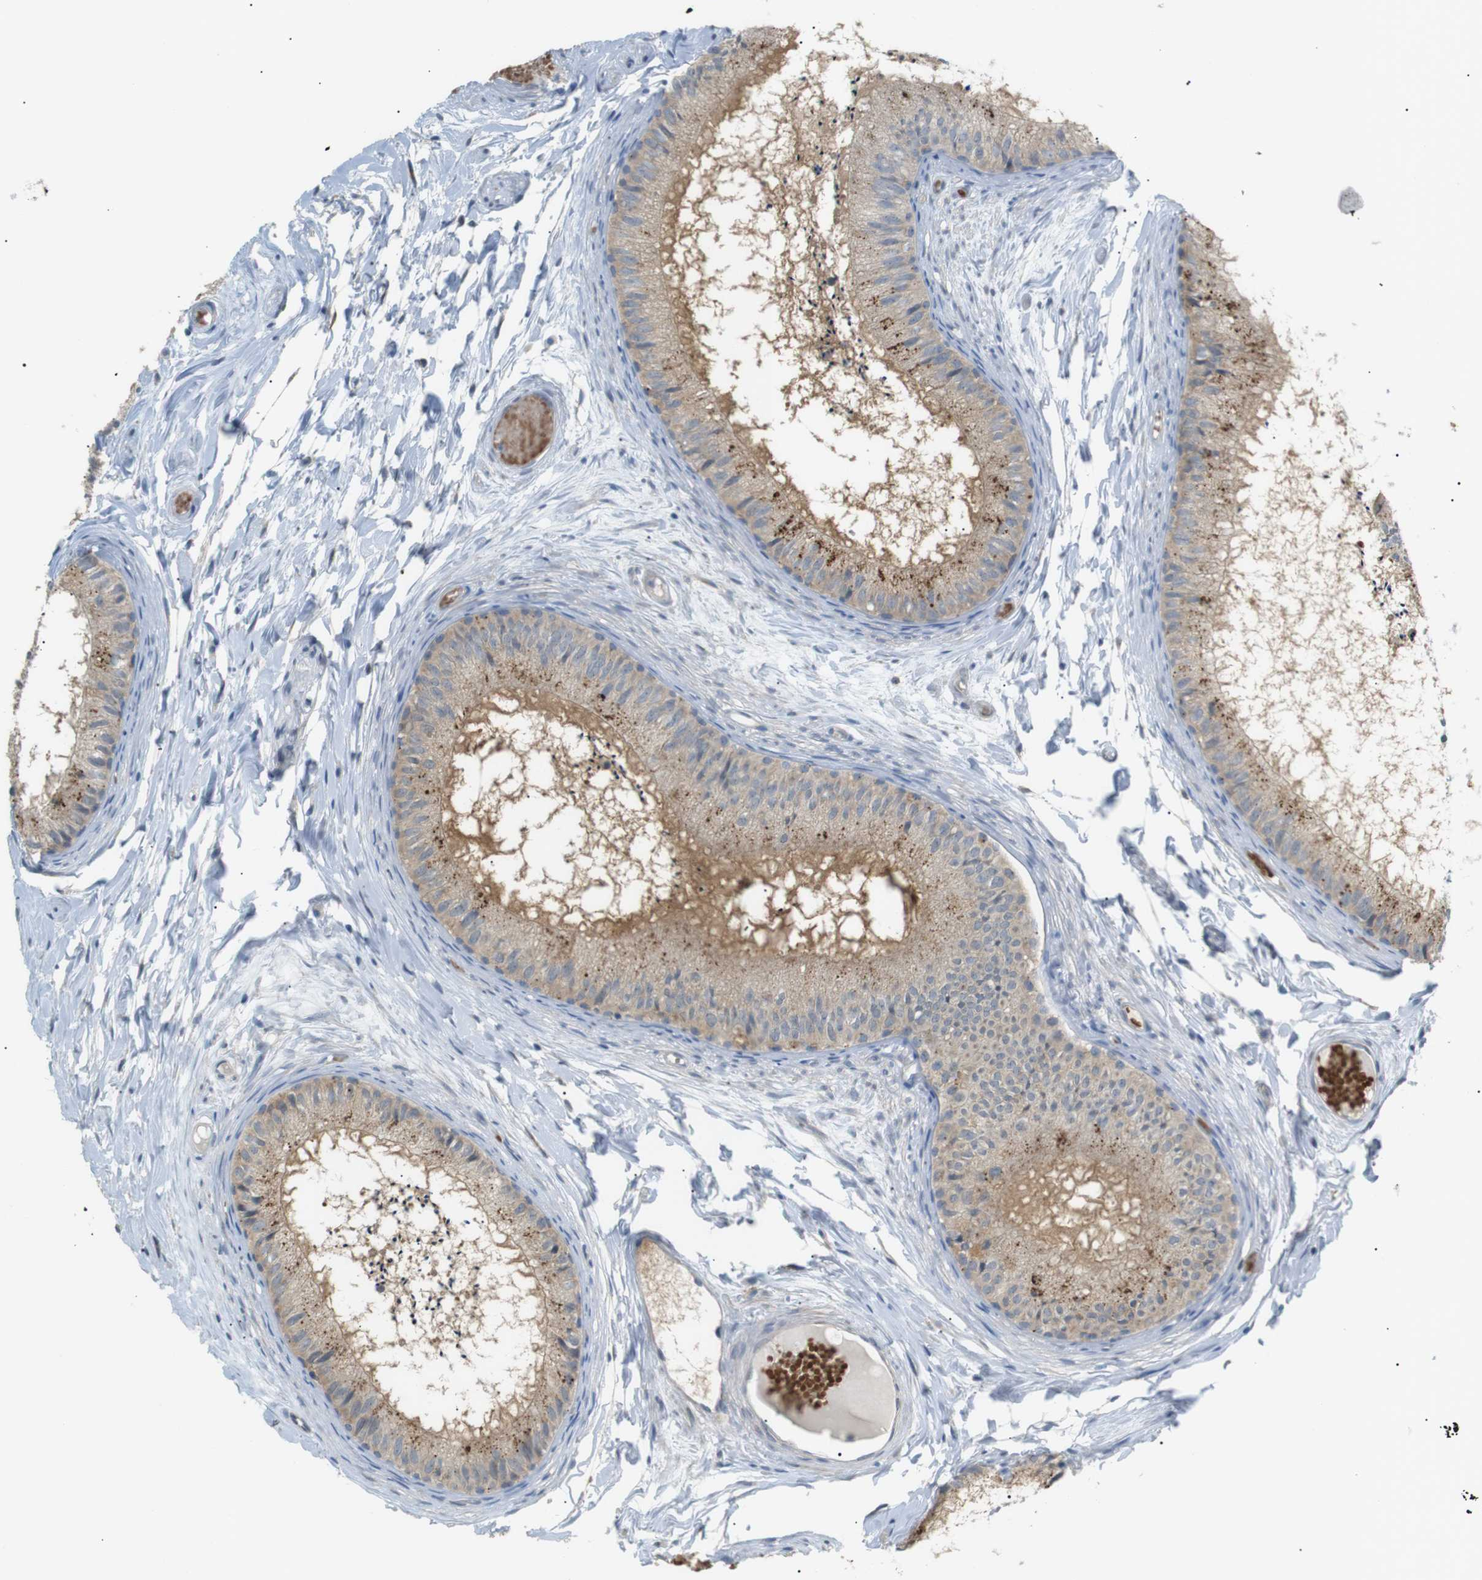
{"staining": {"intensity": "strong", "quantity": ">75%", "location": "cytoplasmic/membranous"}, "tissue": "epididymis", "cell_type": "Glandular cells", "image_type": "normal", "snomed": [{"axis": "morphology", "description": "Normal tissue, NOS"}, {"axis": "topography", "description": "Epididymis"}], "caption": "This photomicrograph reveals immunohistochemistry (IHC) staining of unremarkable epididymis, with high strong cytoplasmic/membranous expression in approximately >75% of glandular cells.", "gene": "B4GALNT2", "patient": {"sex": "male", "age": 46}}